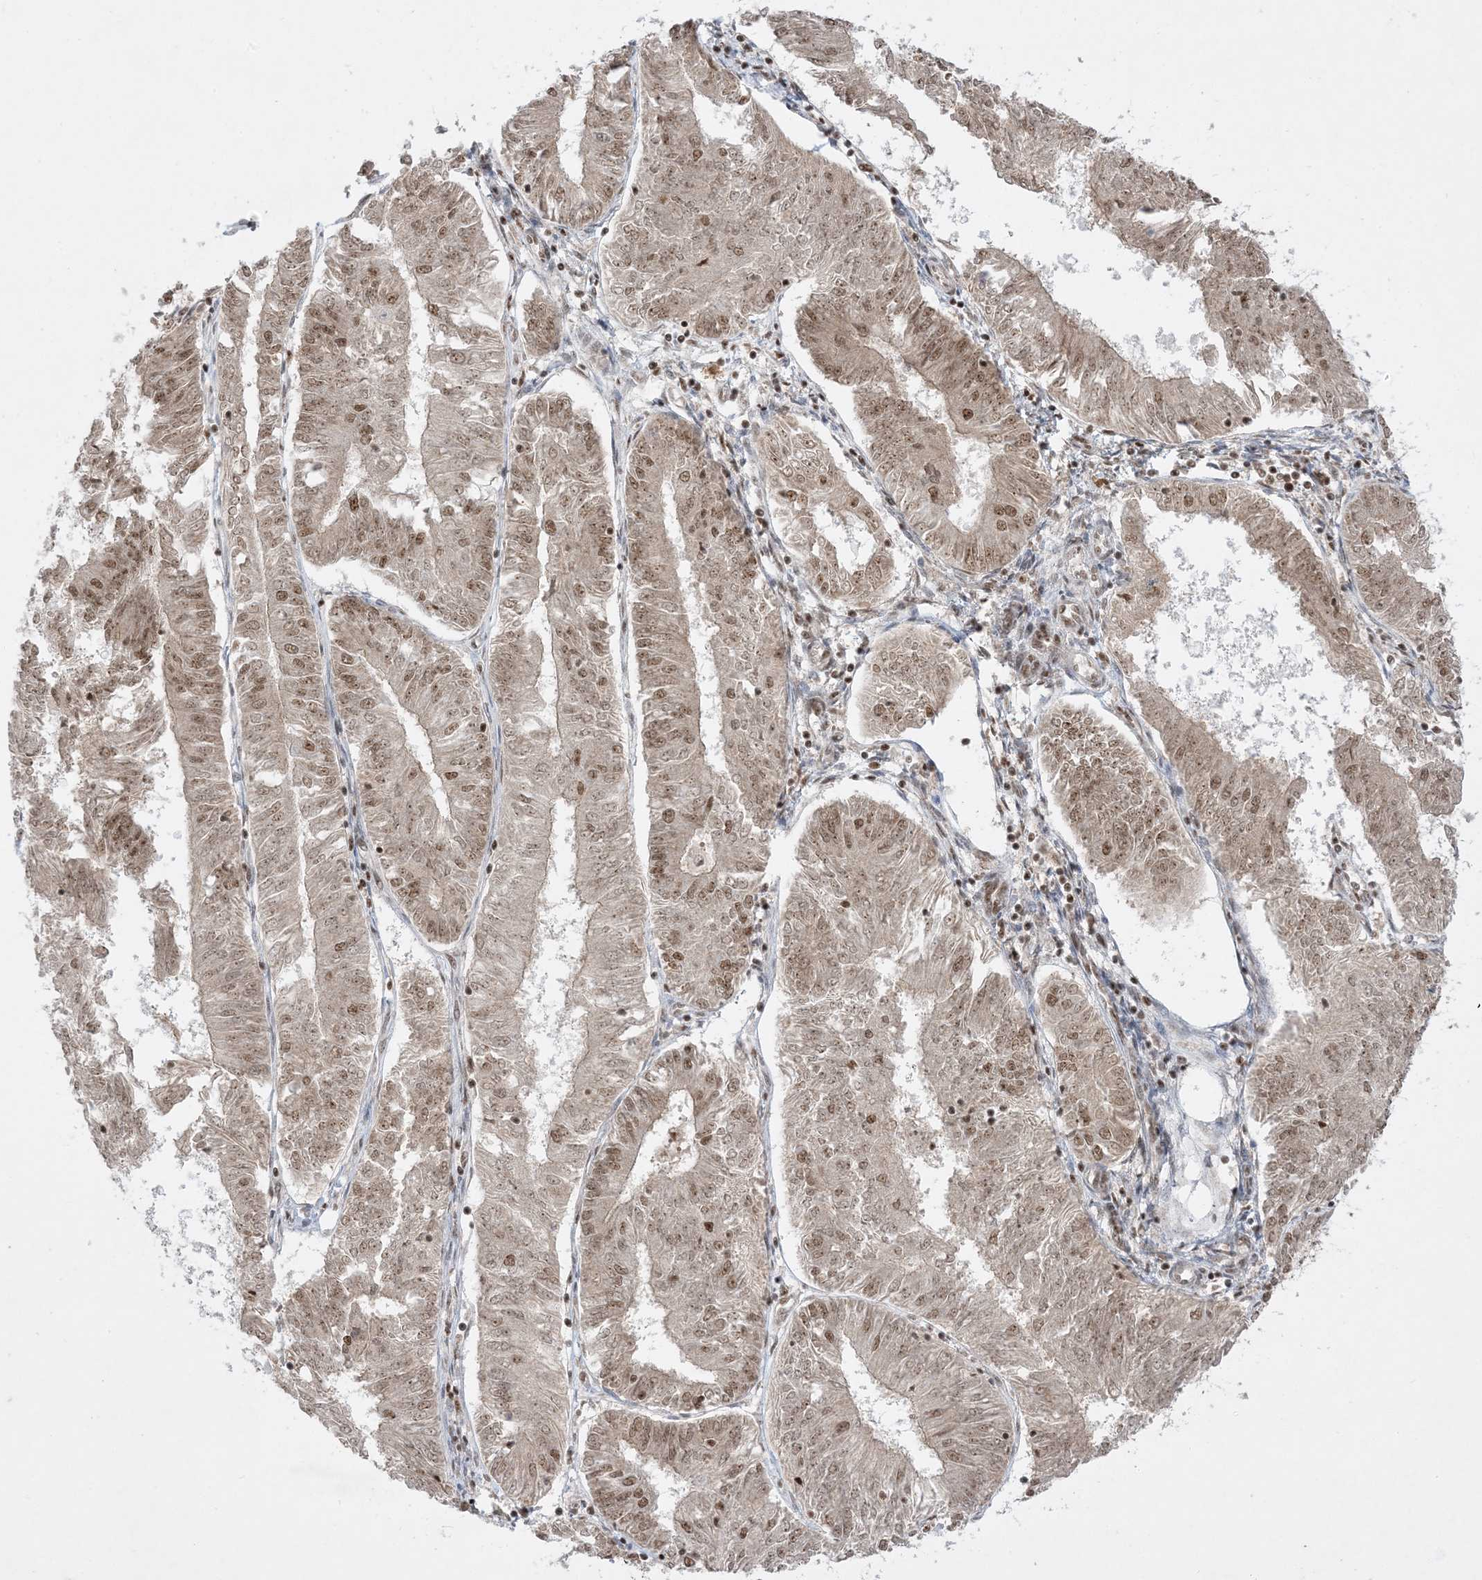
{"staining": {"intensity": "moderate", "quantity": ">75%", "location": "nuclear"}, "tissue": "endometrial cancer", "cell_type": "Tumor cells", "image_type": "cancer", "snomed": [{"axis": "morphology", "description": "Adenocarcinoma, NOS"}, {"axis": "topography", "description": "Endometrium"}], "caption": "Immunohistochemistry (IHC) image of neoplastic tissue: endometrial cancer stained using IHC reveals medium levels of moderate protein expression localized specifically in the nuclear of tumor cells, appearing as a nuclear brown color.", "gene": "PPIL2", "patient": {"sex": "female", "age": 58}}